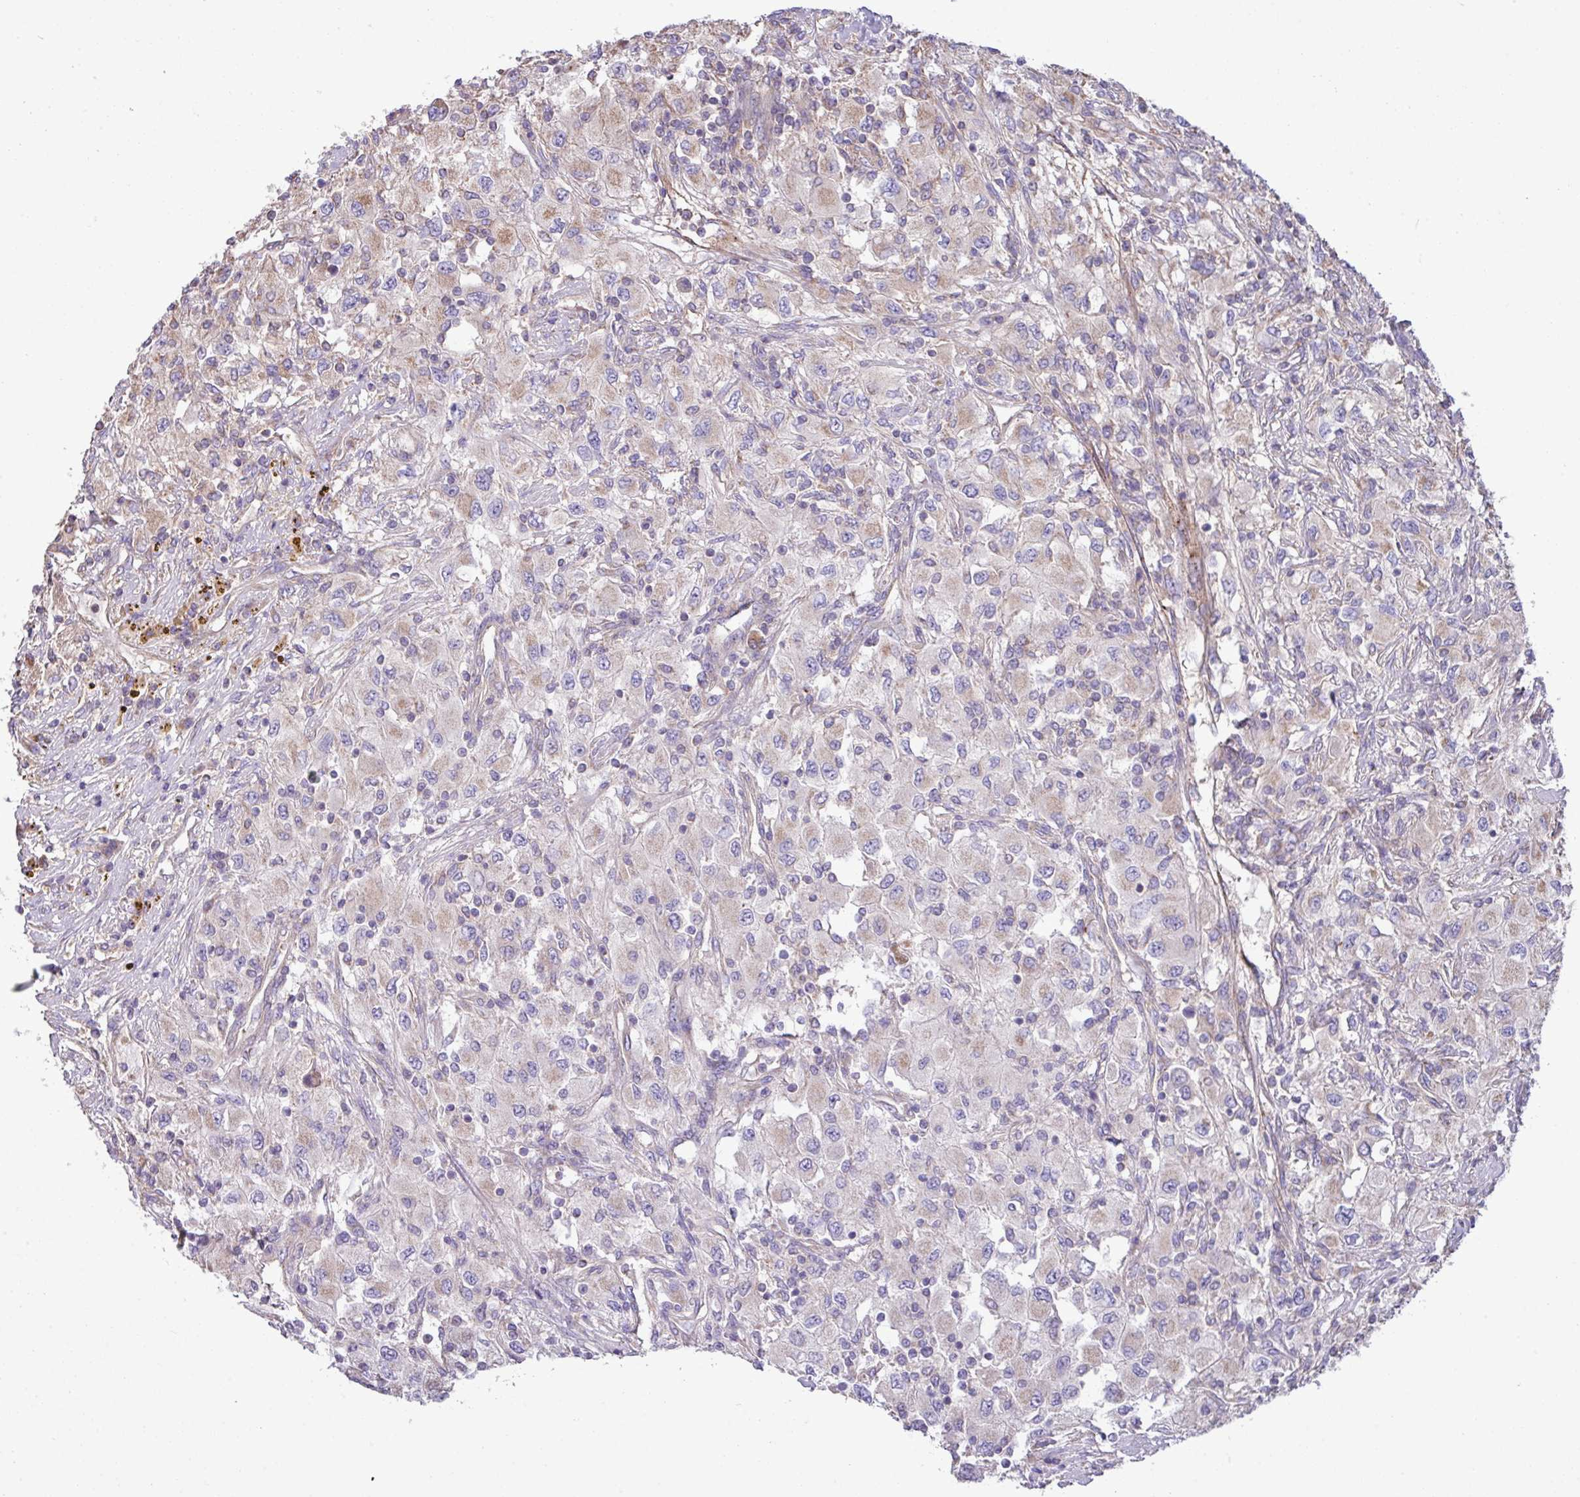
{"staining": {"intensity": "weak", "quantity": "<25%", "location": "cytoplasmic/membranous"}, "tissue": "renal cancer", "cell_type": "Tumor cells", "image_type": "cancer", "snomed": [{"axis": "morphology", "description": "Adenocarcinoma, NOS"}, {"axis": "topography", "description": "Kidney"}], "caption": "Human adenocarcinoma (renal) stained for a protein using immunohistochemistry (IHC) reveals no staining in tumor cells.", "gene": "PPM1J", "patient": {"sex": "female", "age": 67}}